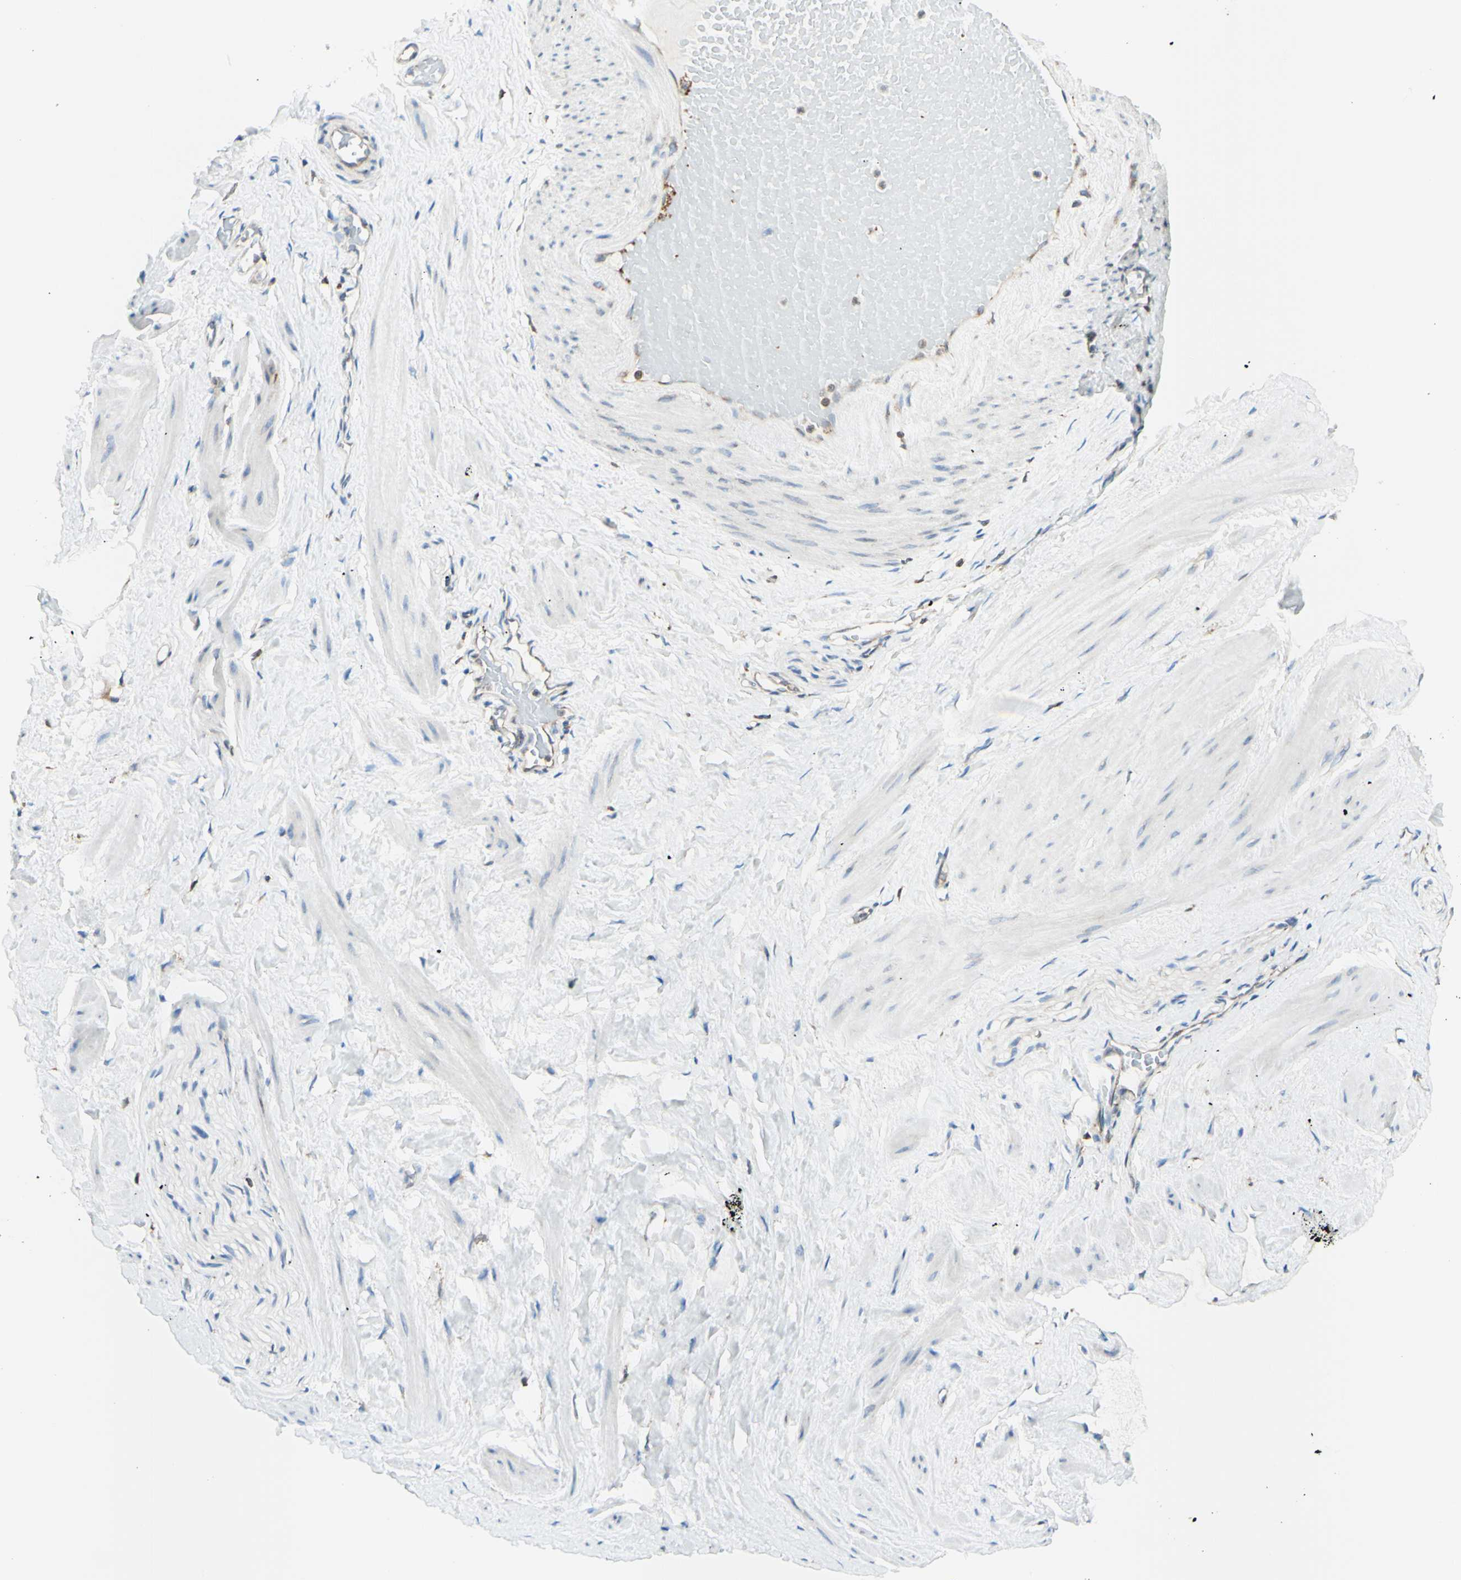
{"staining": {"intensity": "moderate", "quantity": "<25%", "location": "cytoplasmic/membranous"}, "tissue": "adipose tissue", "cell_type": "Adipocytes", "image_type": "normal", "snomed": [{"axis": "morphology", "description": "Normal tissue, NOS"}, {"axis": "topography", "description": "Soft tissue"}, {"axis": "topography", "description": "Vascular tissue"}], "caption": "High-power microscopy captured an IHC image of benign adipose tissue, revealing moderate cytoplasmic/membranous expression in about <25% of adipocytes.", "gene": "DNAJB11", "patient": {"sex": "female", "age": 35}}